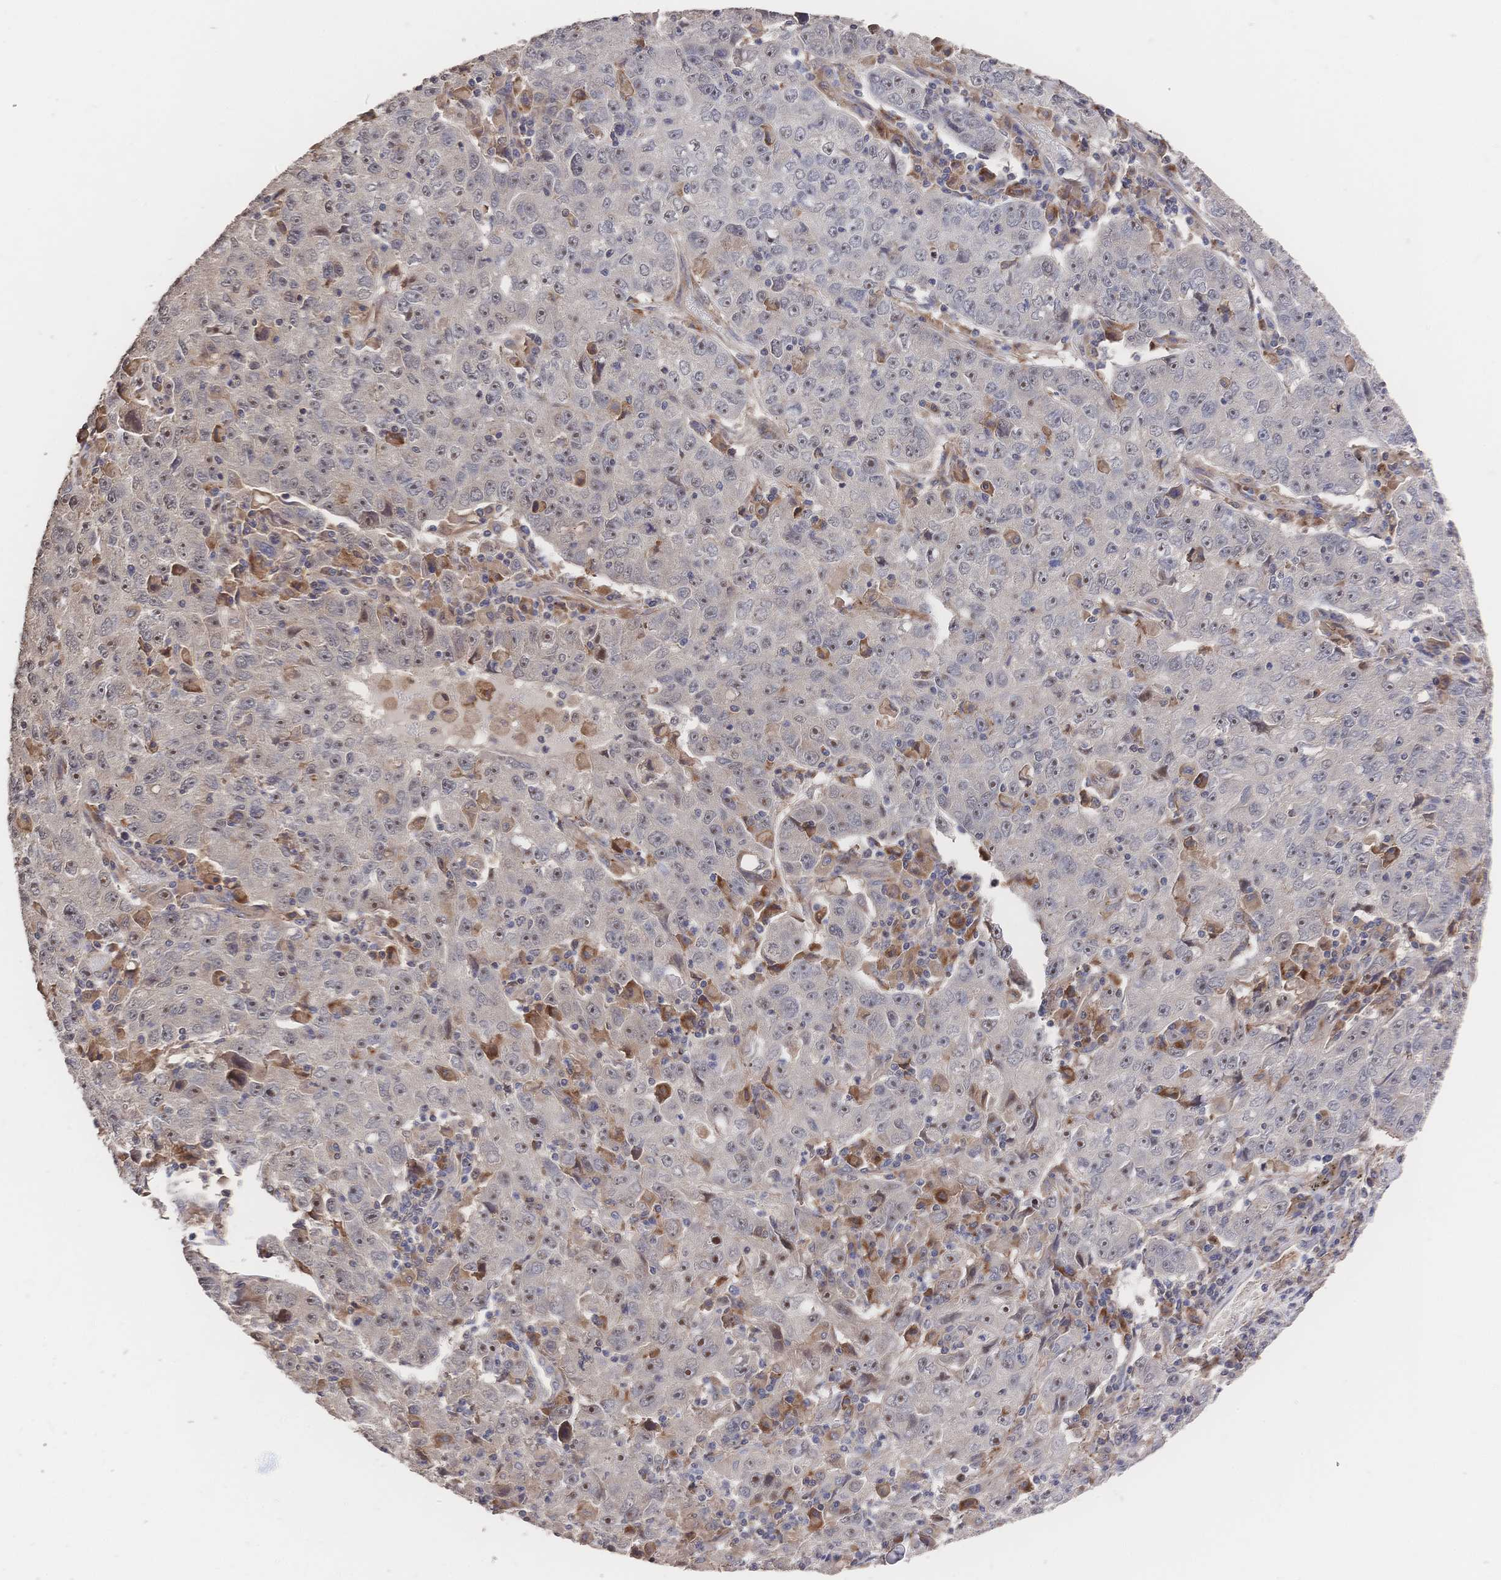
{"staining": {"intensity": "moderate", "quantity": "25%-75%", "location": "nuclear"}, "tissue": "lung cancer", "cell_type": "Tumor cells", "image_type": "cancer", "snomed": [{"axis": "morphology", "description": "Normal morphology"}, {"axis": "morphology", "description": "Adenocarcinoma, NOS"}, {"axis": "topography", "description": "Lymph node"}, {"axis": "topography", "description": "Lung"}], "caption": "Immunohistochemistry (IHC) of lung cancer (adenocarcinoma) reveals medium levels of moderate nuclear staining in approximately 25%-75% of tumor cells.", "gene": "DNAJA4", "patient": {"sex": "female", "age": 57}}